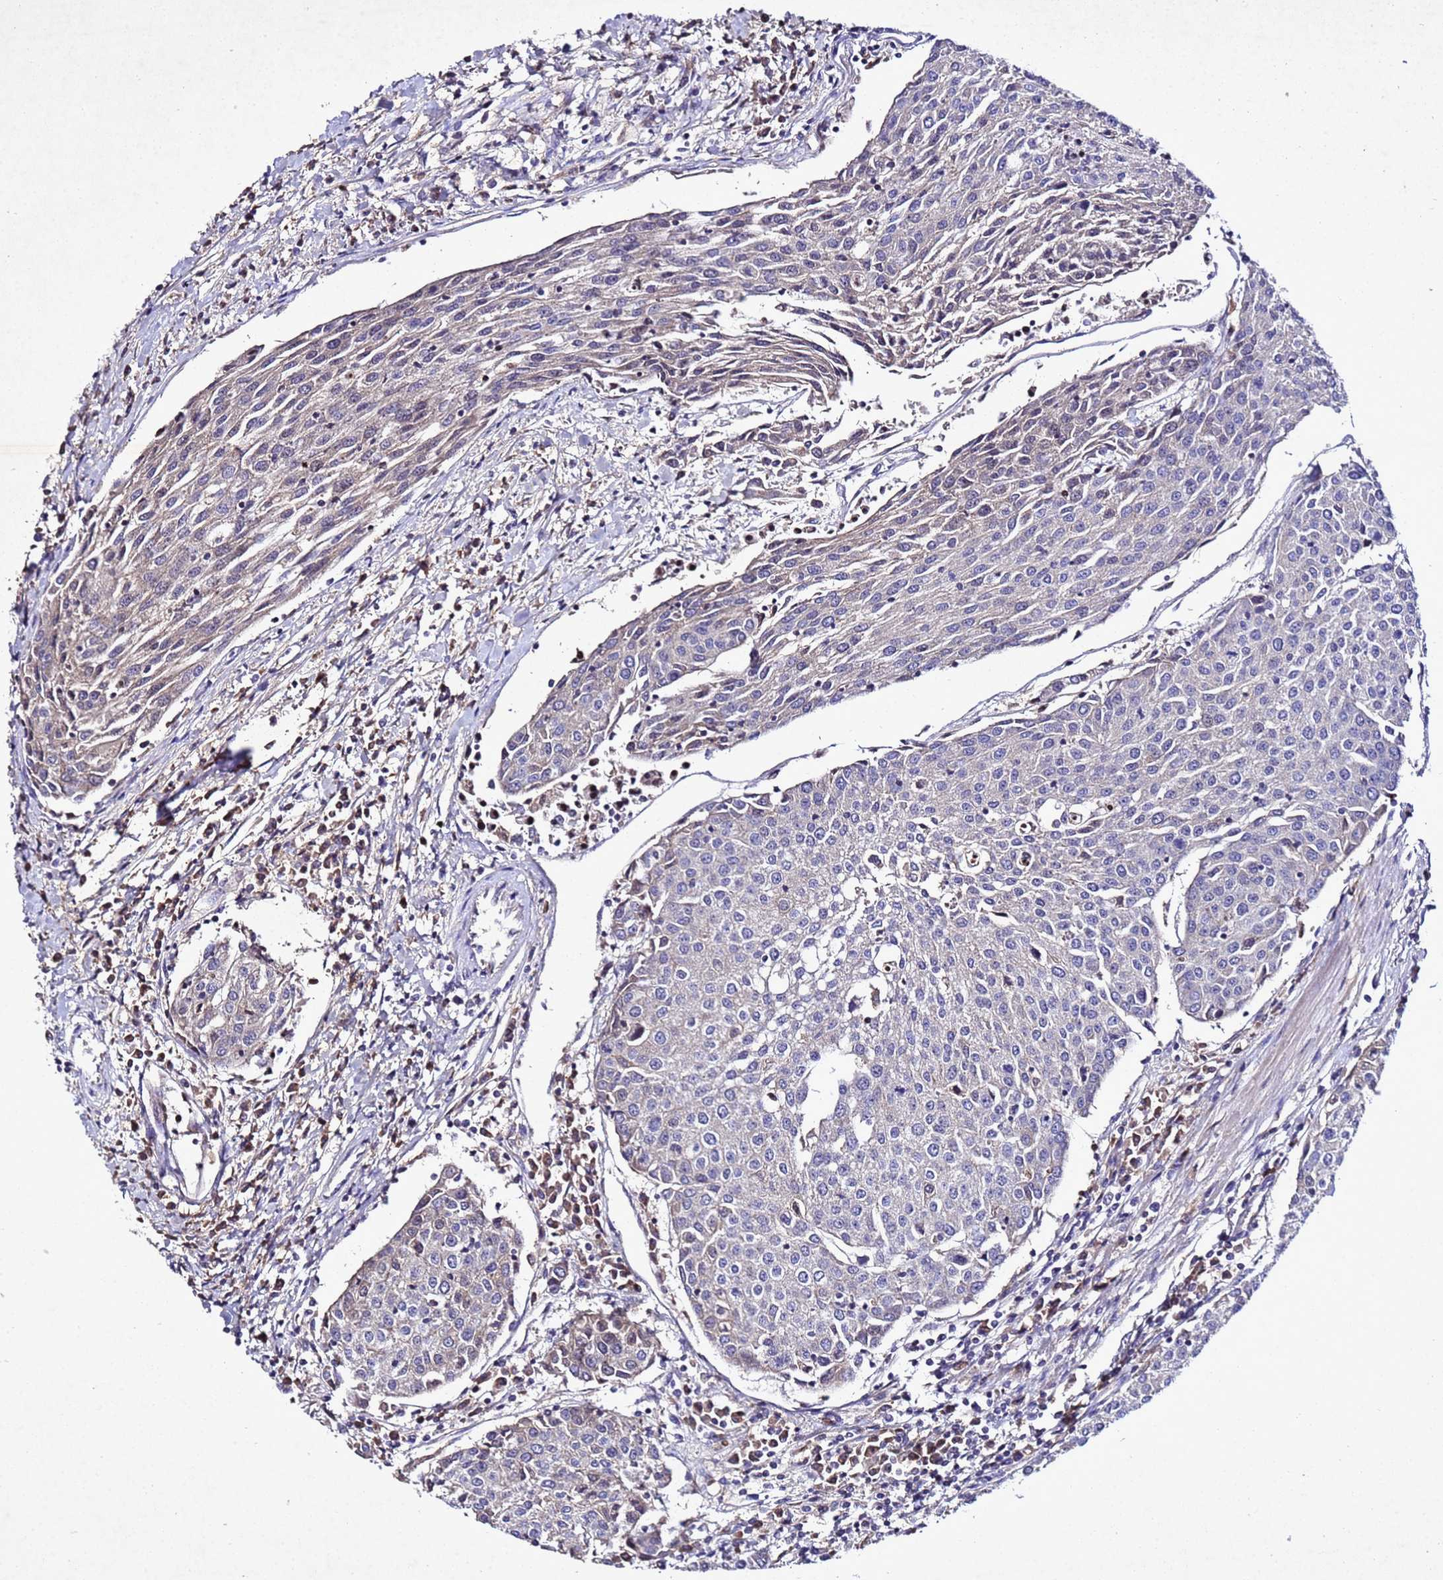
{"staining": {"intensity": "negative", "quantity": "none", "location": "none"}, "tissue": "urothelial cancer", "cell_type": "Tumor cells", "image_type": "cancer", "snomed": [{"axis": "morphology", "description": "Urothelial carcinoma, High grade"}, {"axis": "topography", "description": "Urinary bladder"}], "caption": "Immunohistochemistry (IHC) of human urothelial cancer shows no expression in tumor cells.", "gene": "SV2B", "patient": {"sex": "female", "age": 85}}